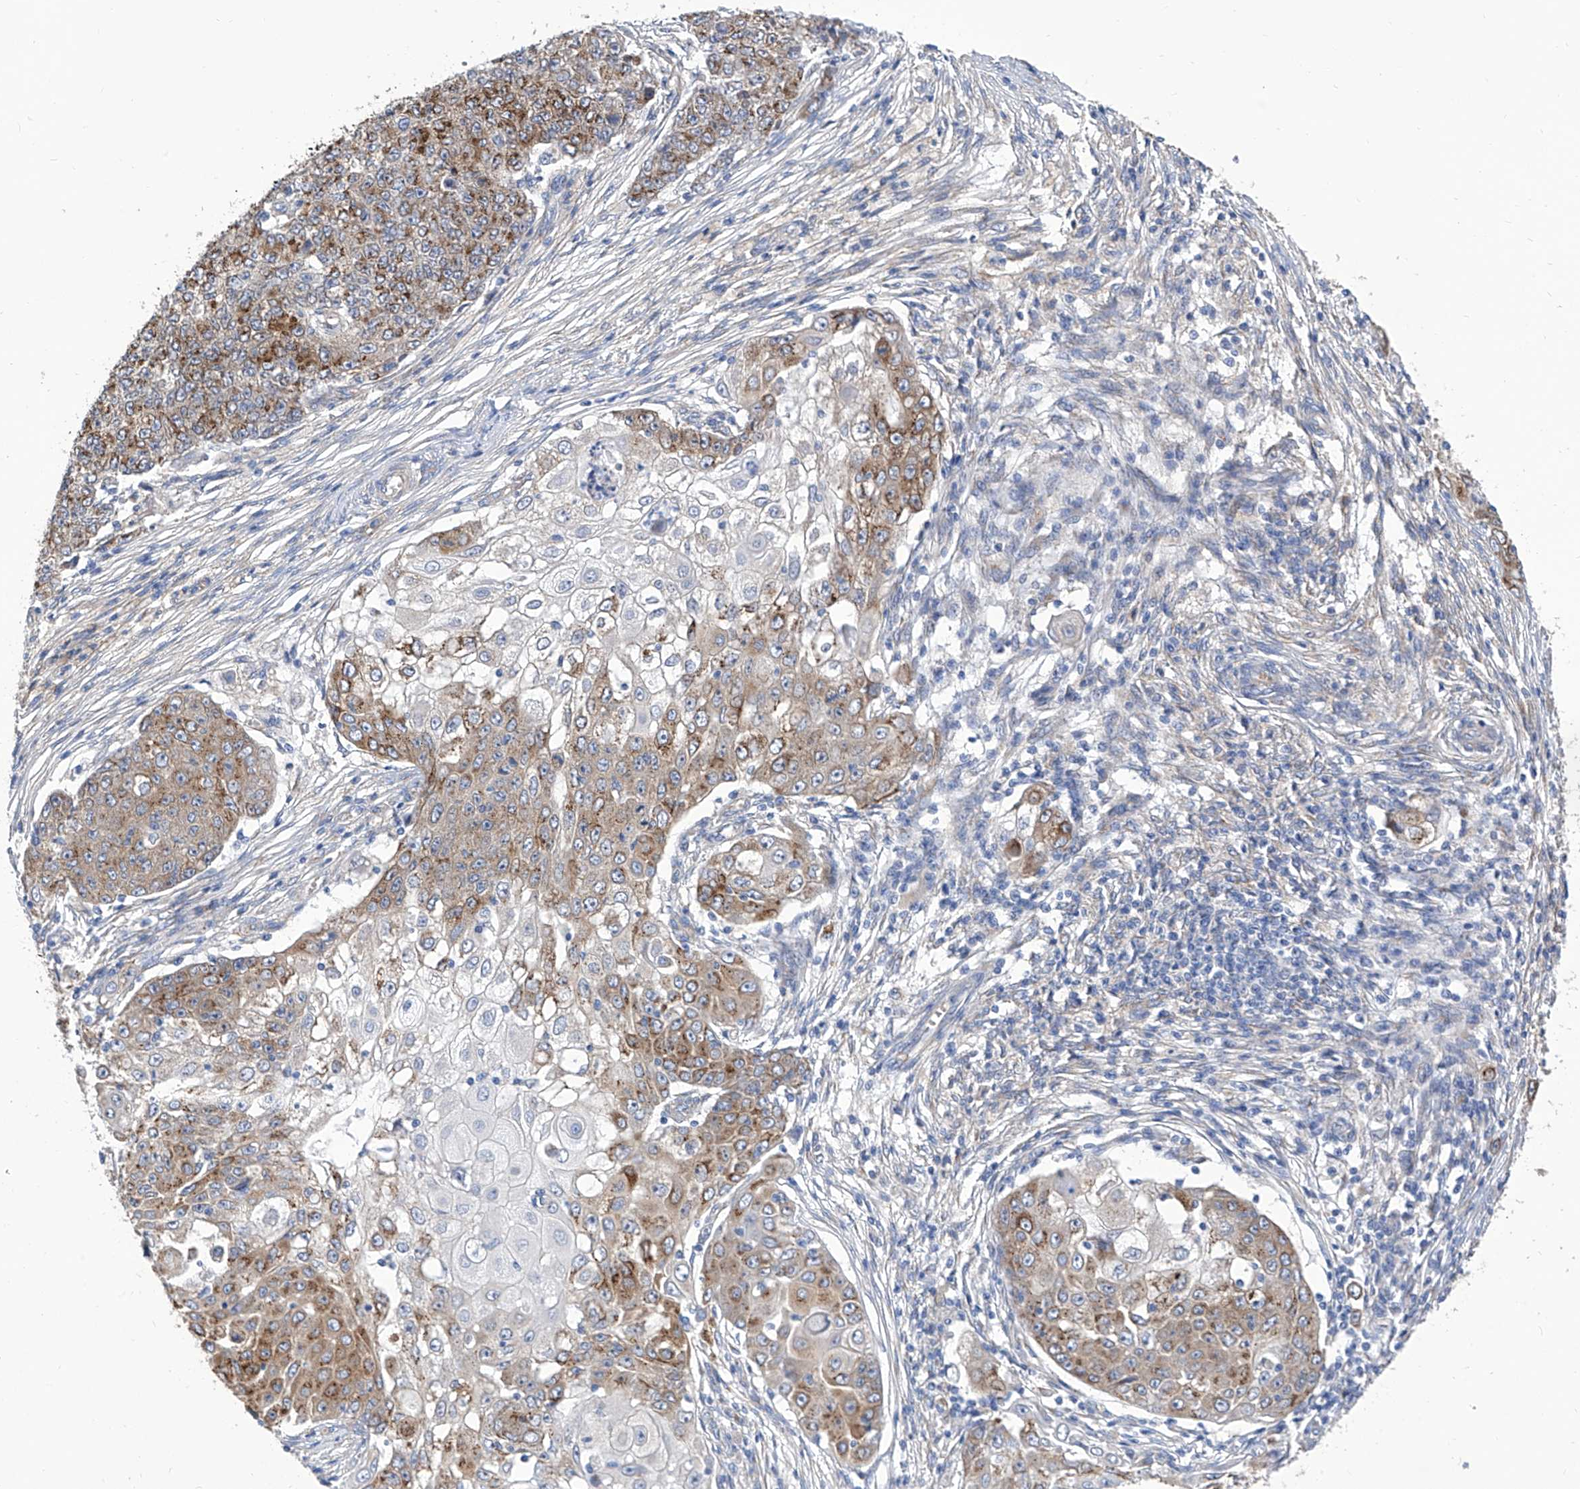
{"staining": {"intensity": "moderate", "quantity": "25%-75%", "location": "cytoplasmic/membranous"}, "tissue": "ovarian cancer", "cell_type": "Tumor cells", "image_type": "cancer", "snomed": [{"axis": "morphology", "description": "Carcinoma, endometroid"}, {"axis": "topography", "description": "Ovary"}], "caption": "The micrograph shows immunohistochemical staining of ovarian endometroid carcinoma. There is moderate cytoplasmic/membranous positivity is present in about 25%-75% of tumor cells. (Stains: DAB in brown, nuclei in blue, Microscopy: brightfield microscopy at high magnification).", "gene": "TJAP1", "patient": {"sex": "female", "age": 42}}